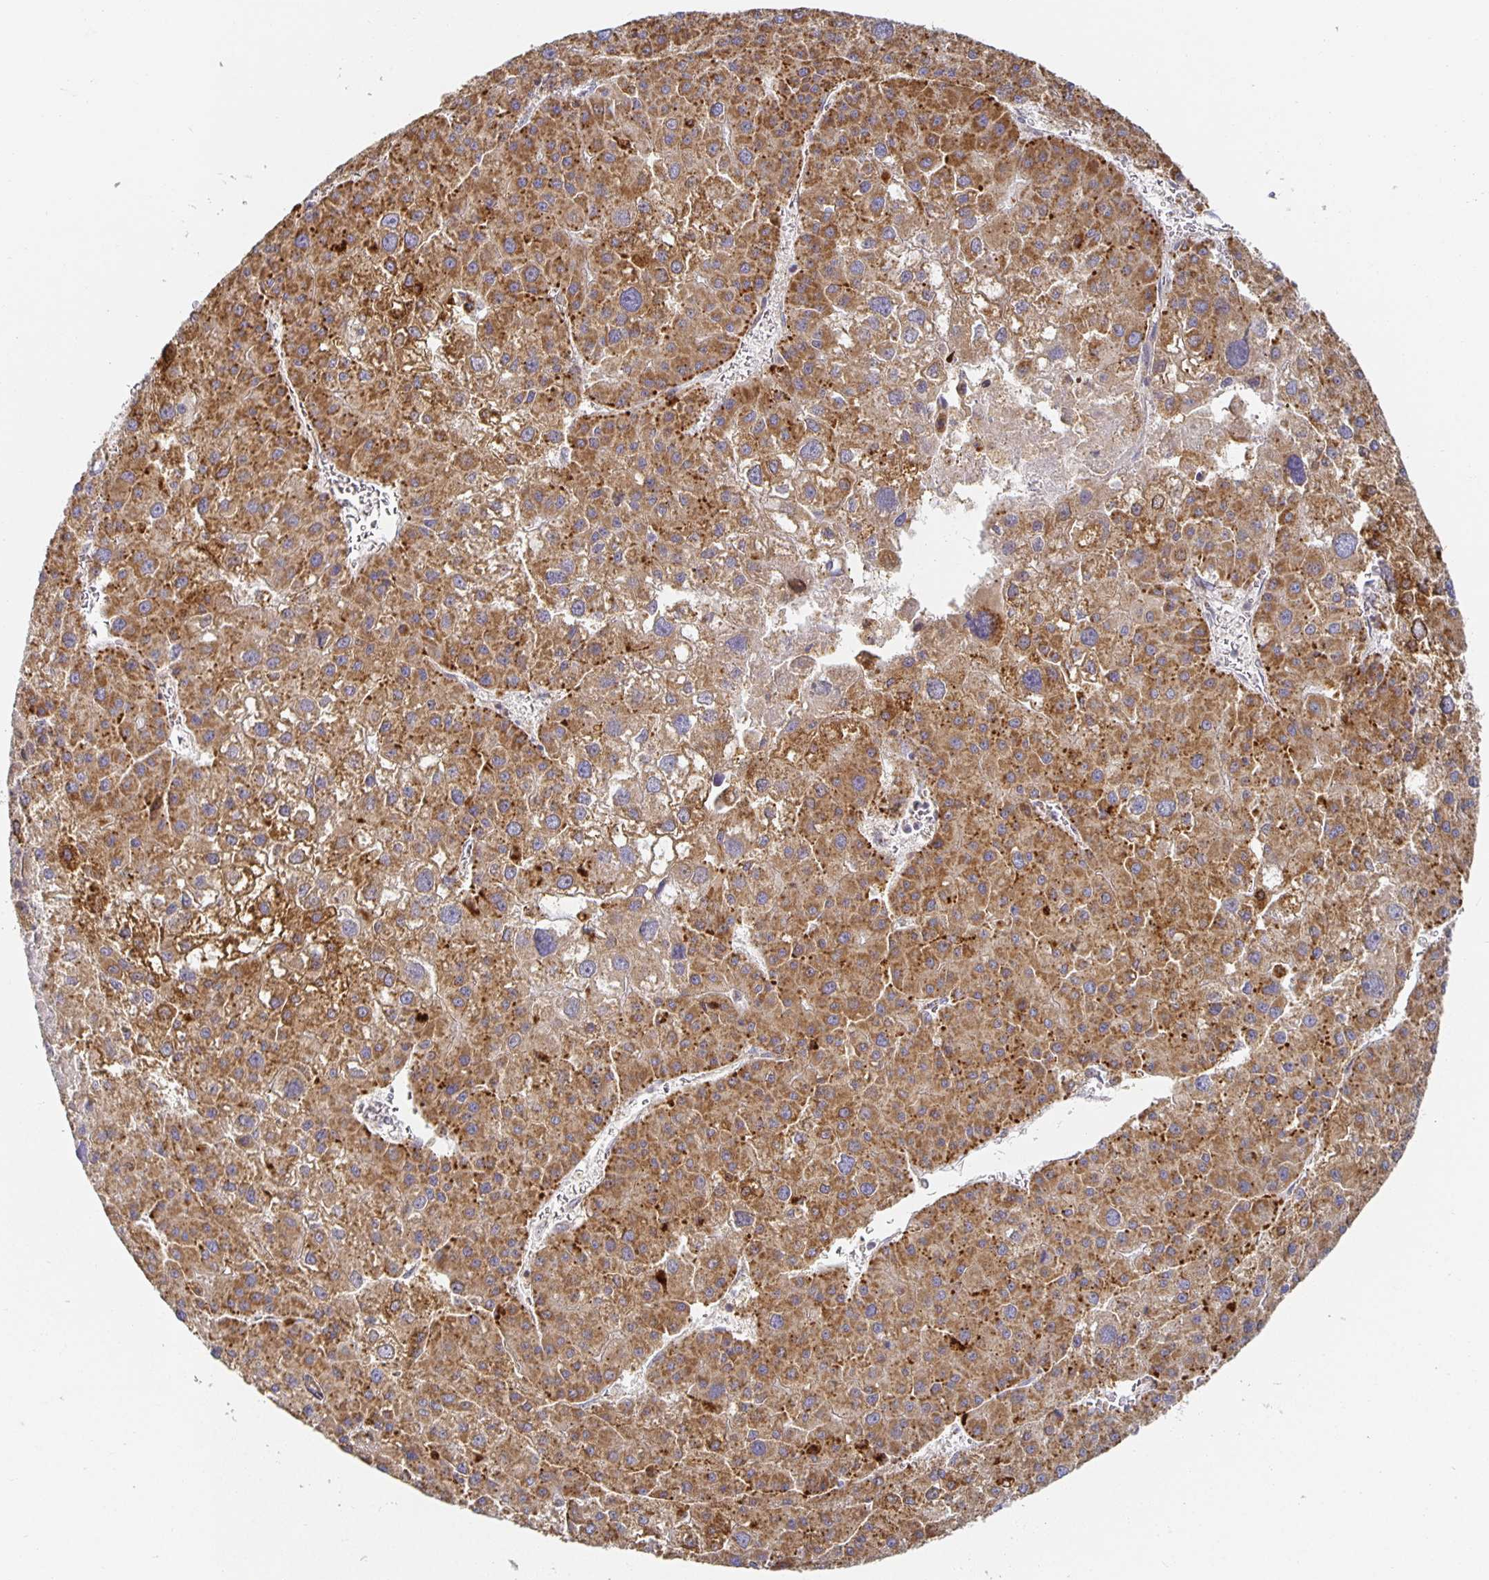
{"staining": {"intensity": "moderate", "quantity": ">75%", "location": "cytoplasmic/membranous"}, "tissue": "liver cancer", "cell_type": "Tumor cells", "image_type": "cancer", "snomed": [{"axis": "morphology", "description": "Carcinoma, Hepatocellular, NOS"}, {"axis": "topography", "description": "Liver"}], "caption": "Immunohistochemistry staining of liver hepatocellular carcinoma, which demonstrates medium levels of moderate cytoplasmic/membranous expression in about >75% of tumor cells indicating moderate cytoplasmic/membranous protein positivity. The staining was performed using DAB (brown) for protein detection and nuclei were counterstained in hematoxylin (blue).", "gene": "NOMO1", "patient": {"sex": "male", "age": 73}}